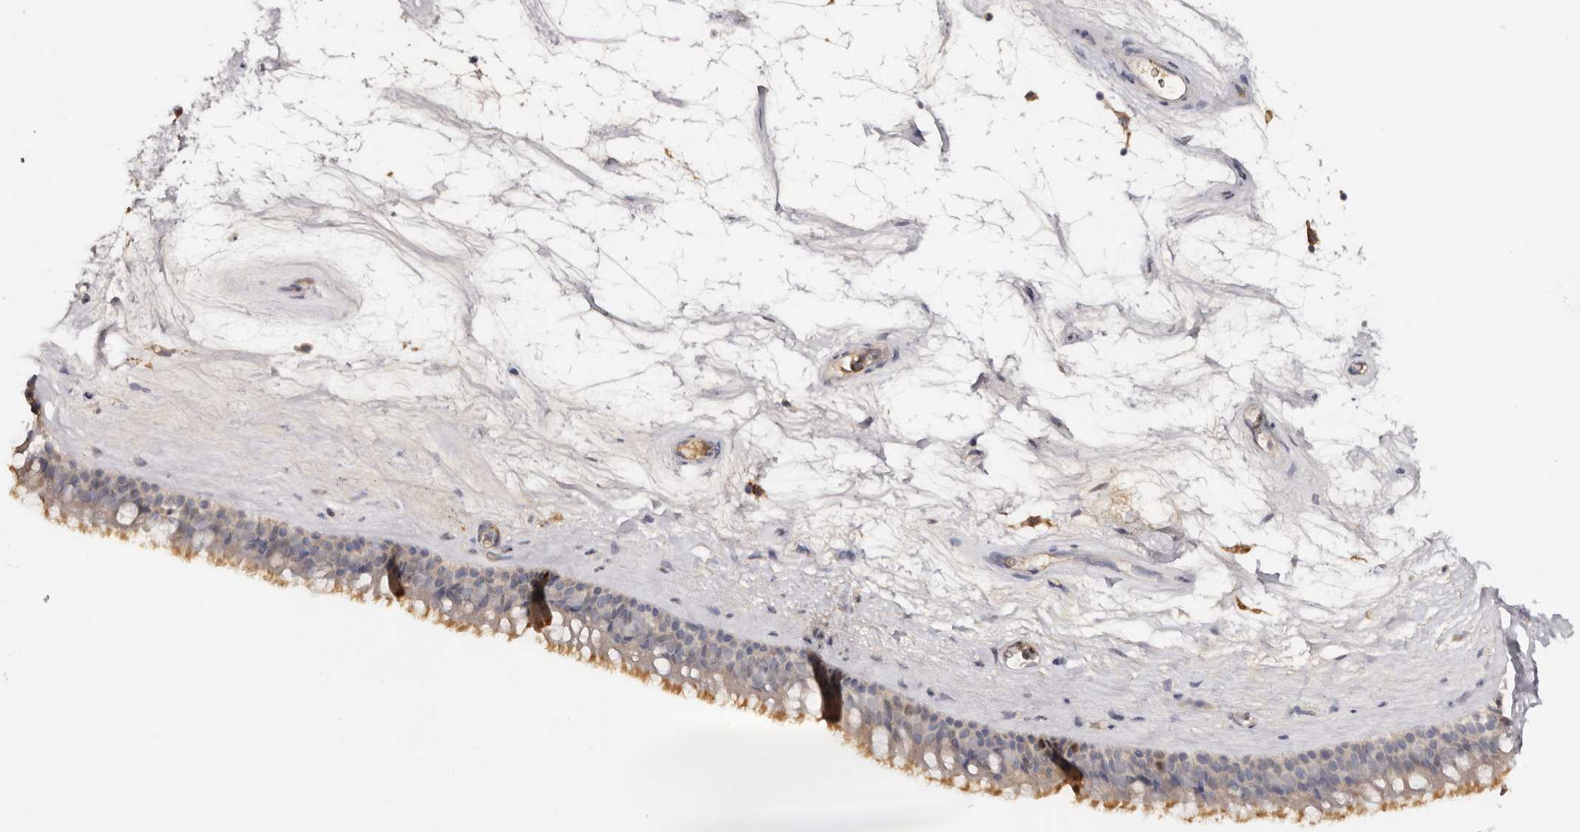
{"staining": {"intensity": "moderate", "quantity": "<25%", "location": "cytoplasmic/membranous"}, "tissue": "nasopharynx", "cell_type": "Respiratory epithelial cells", "image_type": "normal", "snomed": [{"axis": "morphology", "description": "Normal tissue, NOS"}, {"axis": "topography", "description": "Nasopharynx"}], "caption": "Immunohistochemical staining of benign human nasopharynx reveals low levels of moderate cytoplasmic/membranous expression in about <25% of respiratory epithelial cells. (DAB (3,3'-diaminobenzidine) = brown stain, brightfield microscopy at high magnification).", "gene": "CCDC190", "patient": {"sex": "male", "age": 64}}